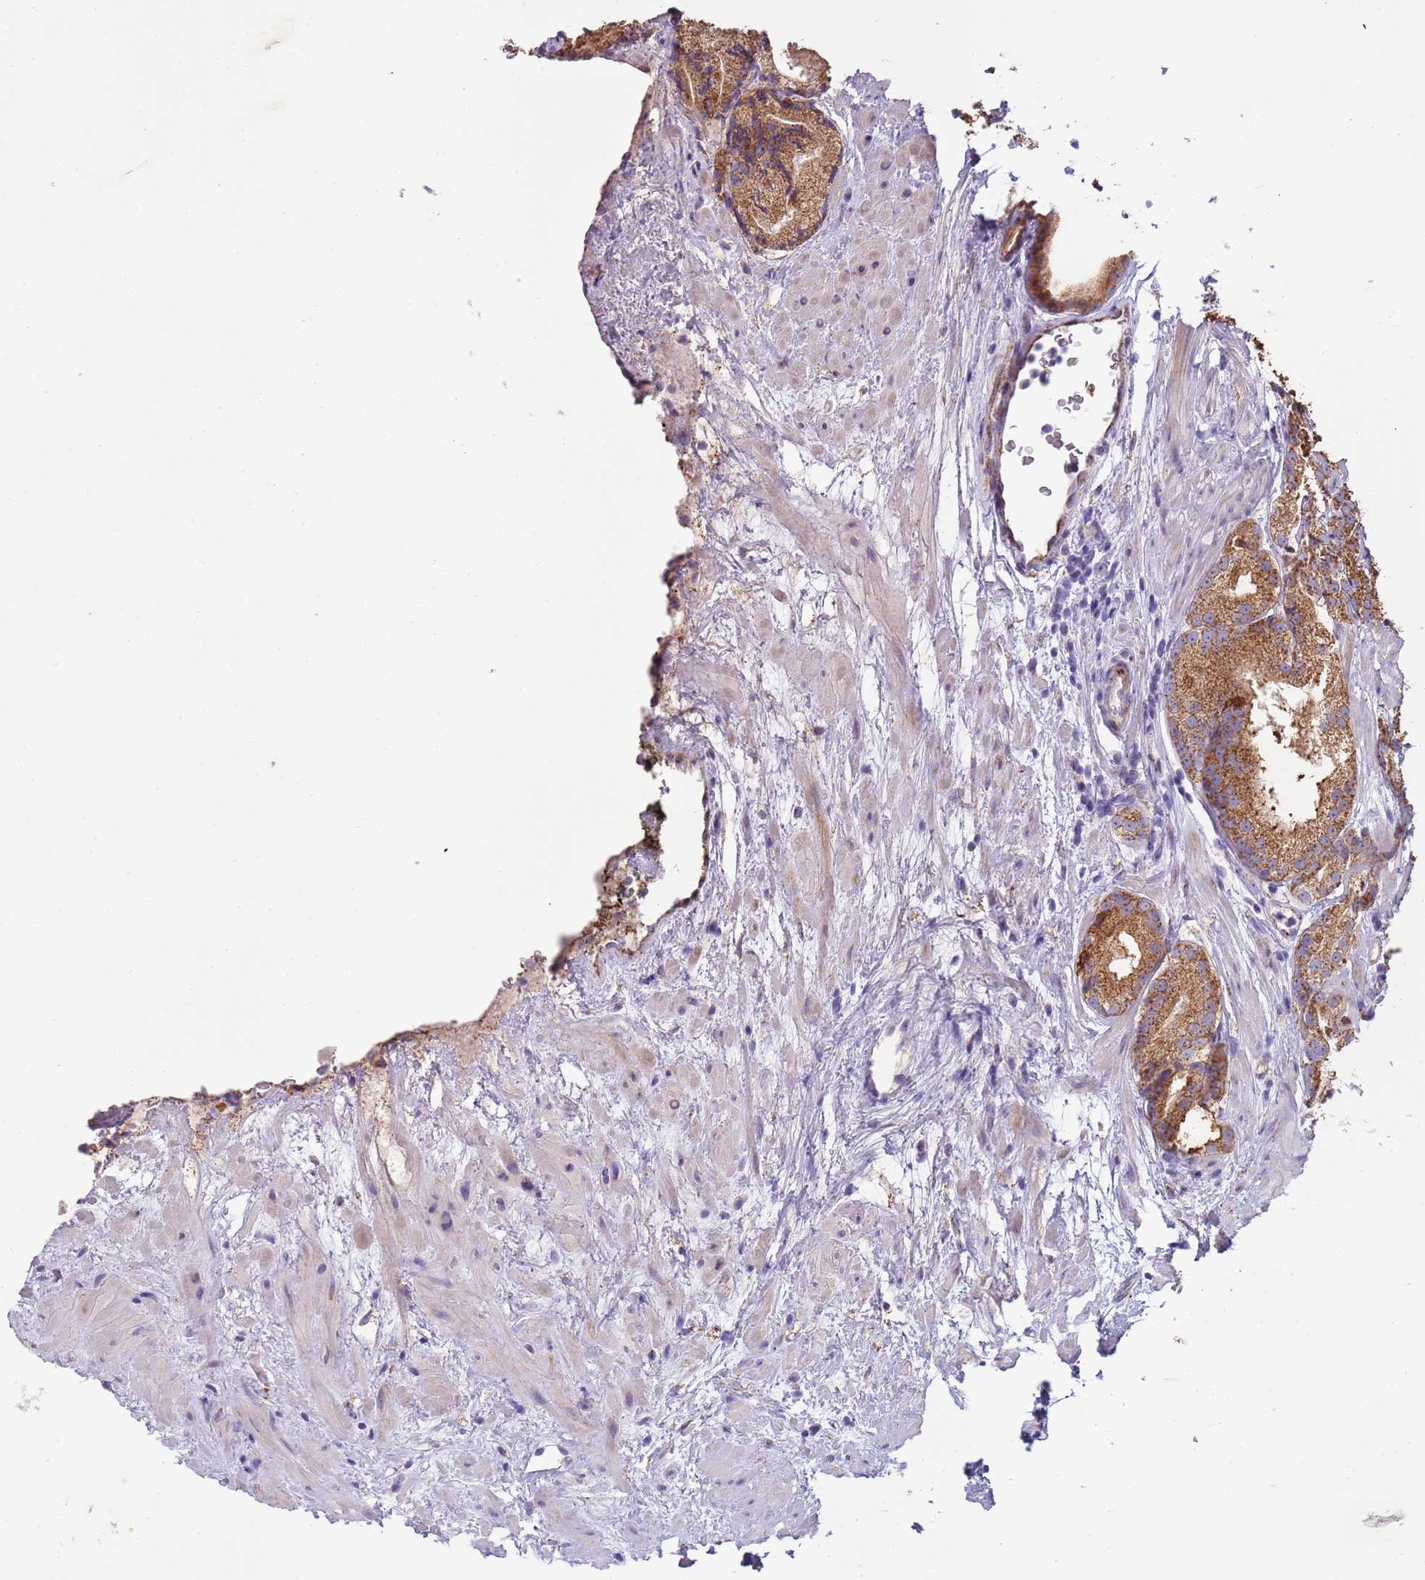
{"staining": {"intensity": "moderate", "quantity": ">75%", "location": "cytoplasmic/membranous"}, "tissue": "prostate cancer", "cell_type": "Tumor cells", "image_type": "cancer", "snomed": [{"axis": "morphology", "description": "Adenocarcinoma, Low grade"}, {"axis": "topography", "description": "Prostate"}], "caption": "The photomicrograph displays a brown stain indicating the presence of a protein in the cytoplasmic/membranous of tumor cells in prostate adenocarcinoma (low-grade).", "gene": "RNF222", "patient": {"sex": "male", "age": 68}}